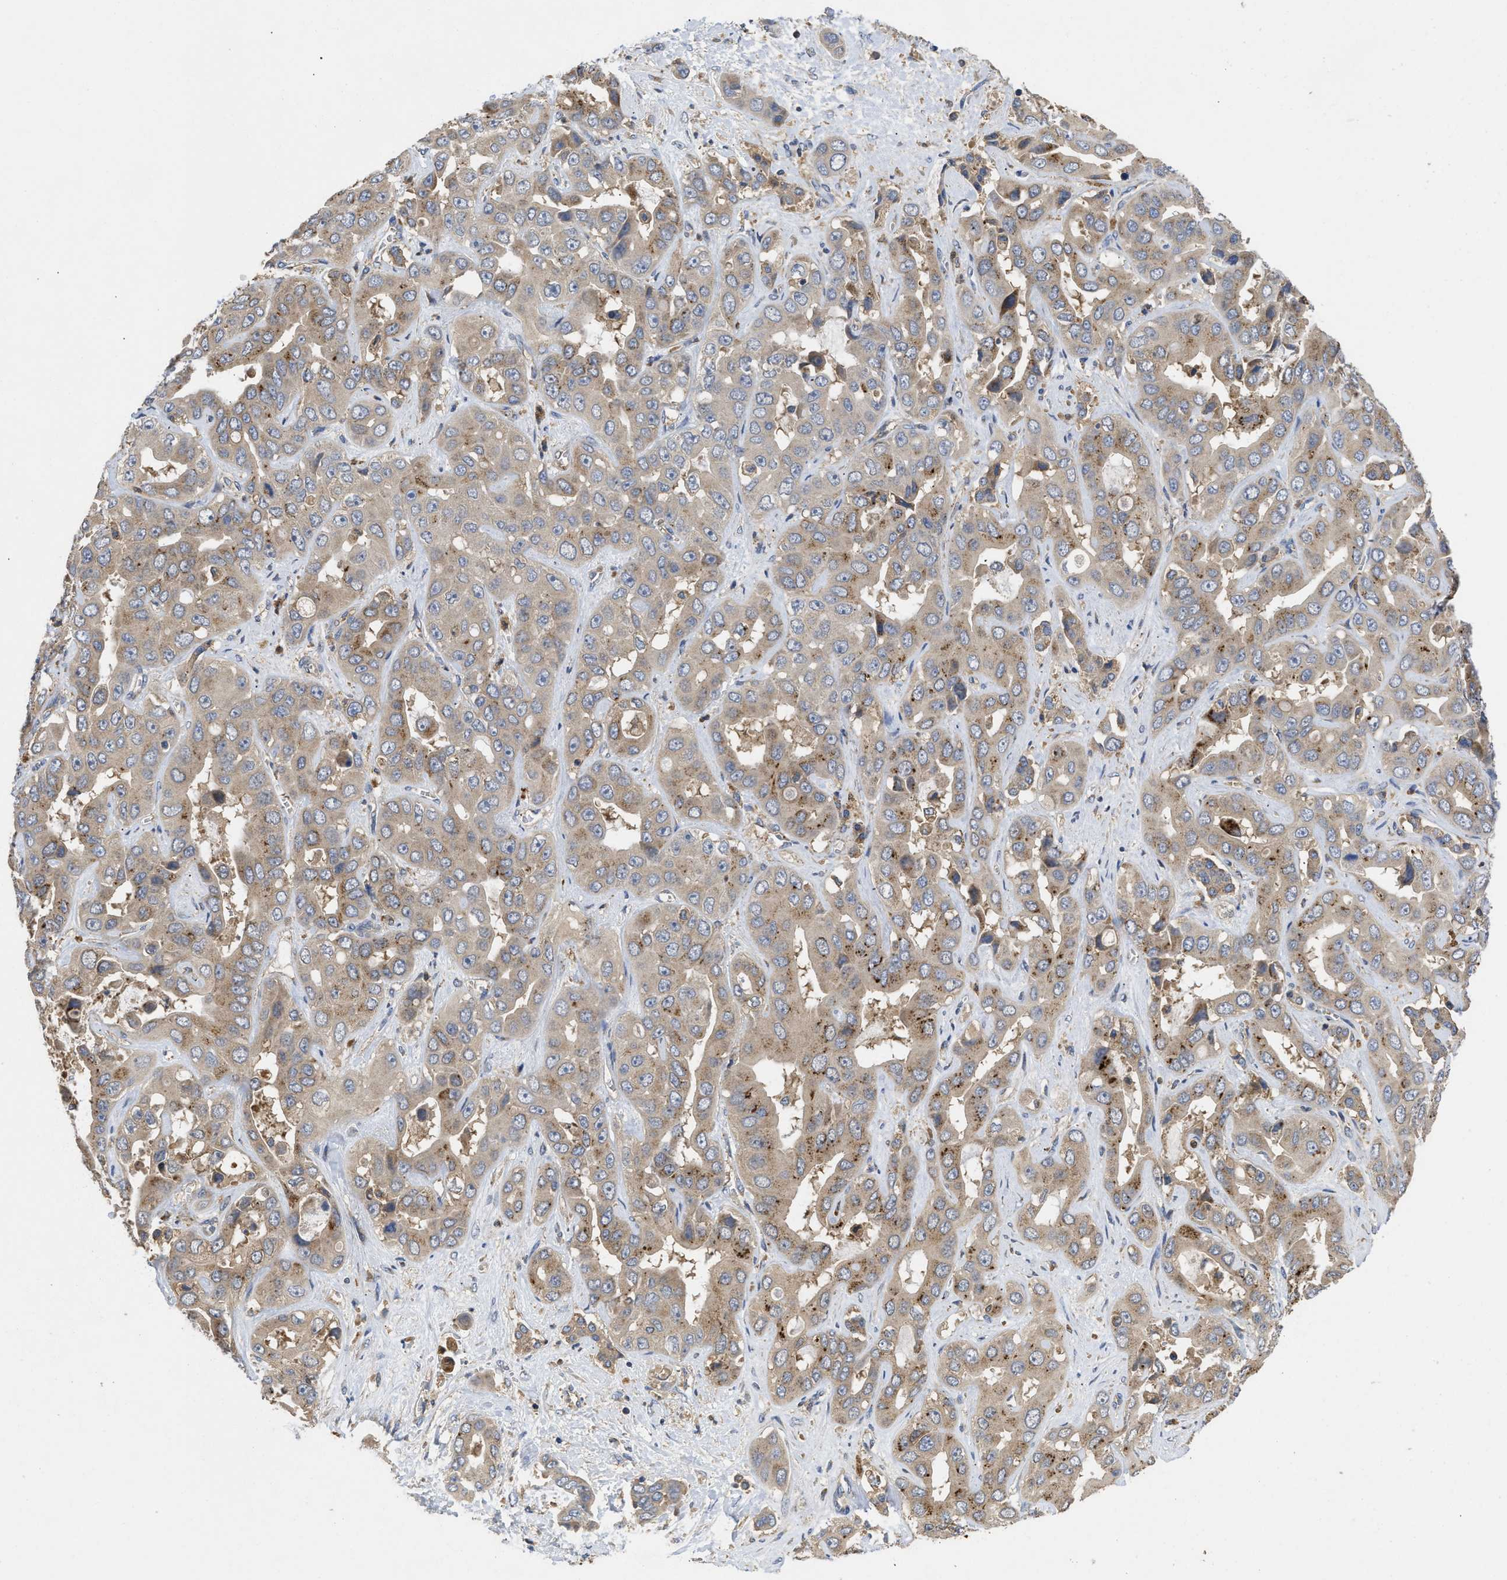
{"staining": {"intensity": "weak", "quantity": ">75%", "location": "cytoplasmic/membranous"}, "tissue": "liver cancer", "cell_type": "Tumor cells", "image_type": "cancer", "snomed": [{"axis": "morphology", "description": "Cholangiocarcinoma"}, {"axis": "topography", "description": "Liver"}], "caption": "Immunohistochemistry of cholangiocarcinoma (liver) exhibits low levels of weak cytoplasmic/membranous expression in about >75% of tumor cells. The protein of interest is shown in brown color, while the nuclei are stained blue.", "gene": "RNF216", "patient": {"sex": "female", "age": 52}}